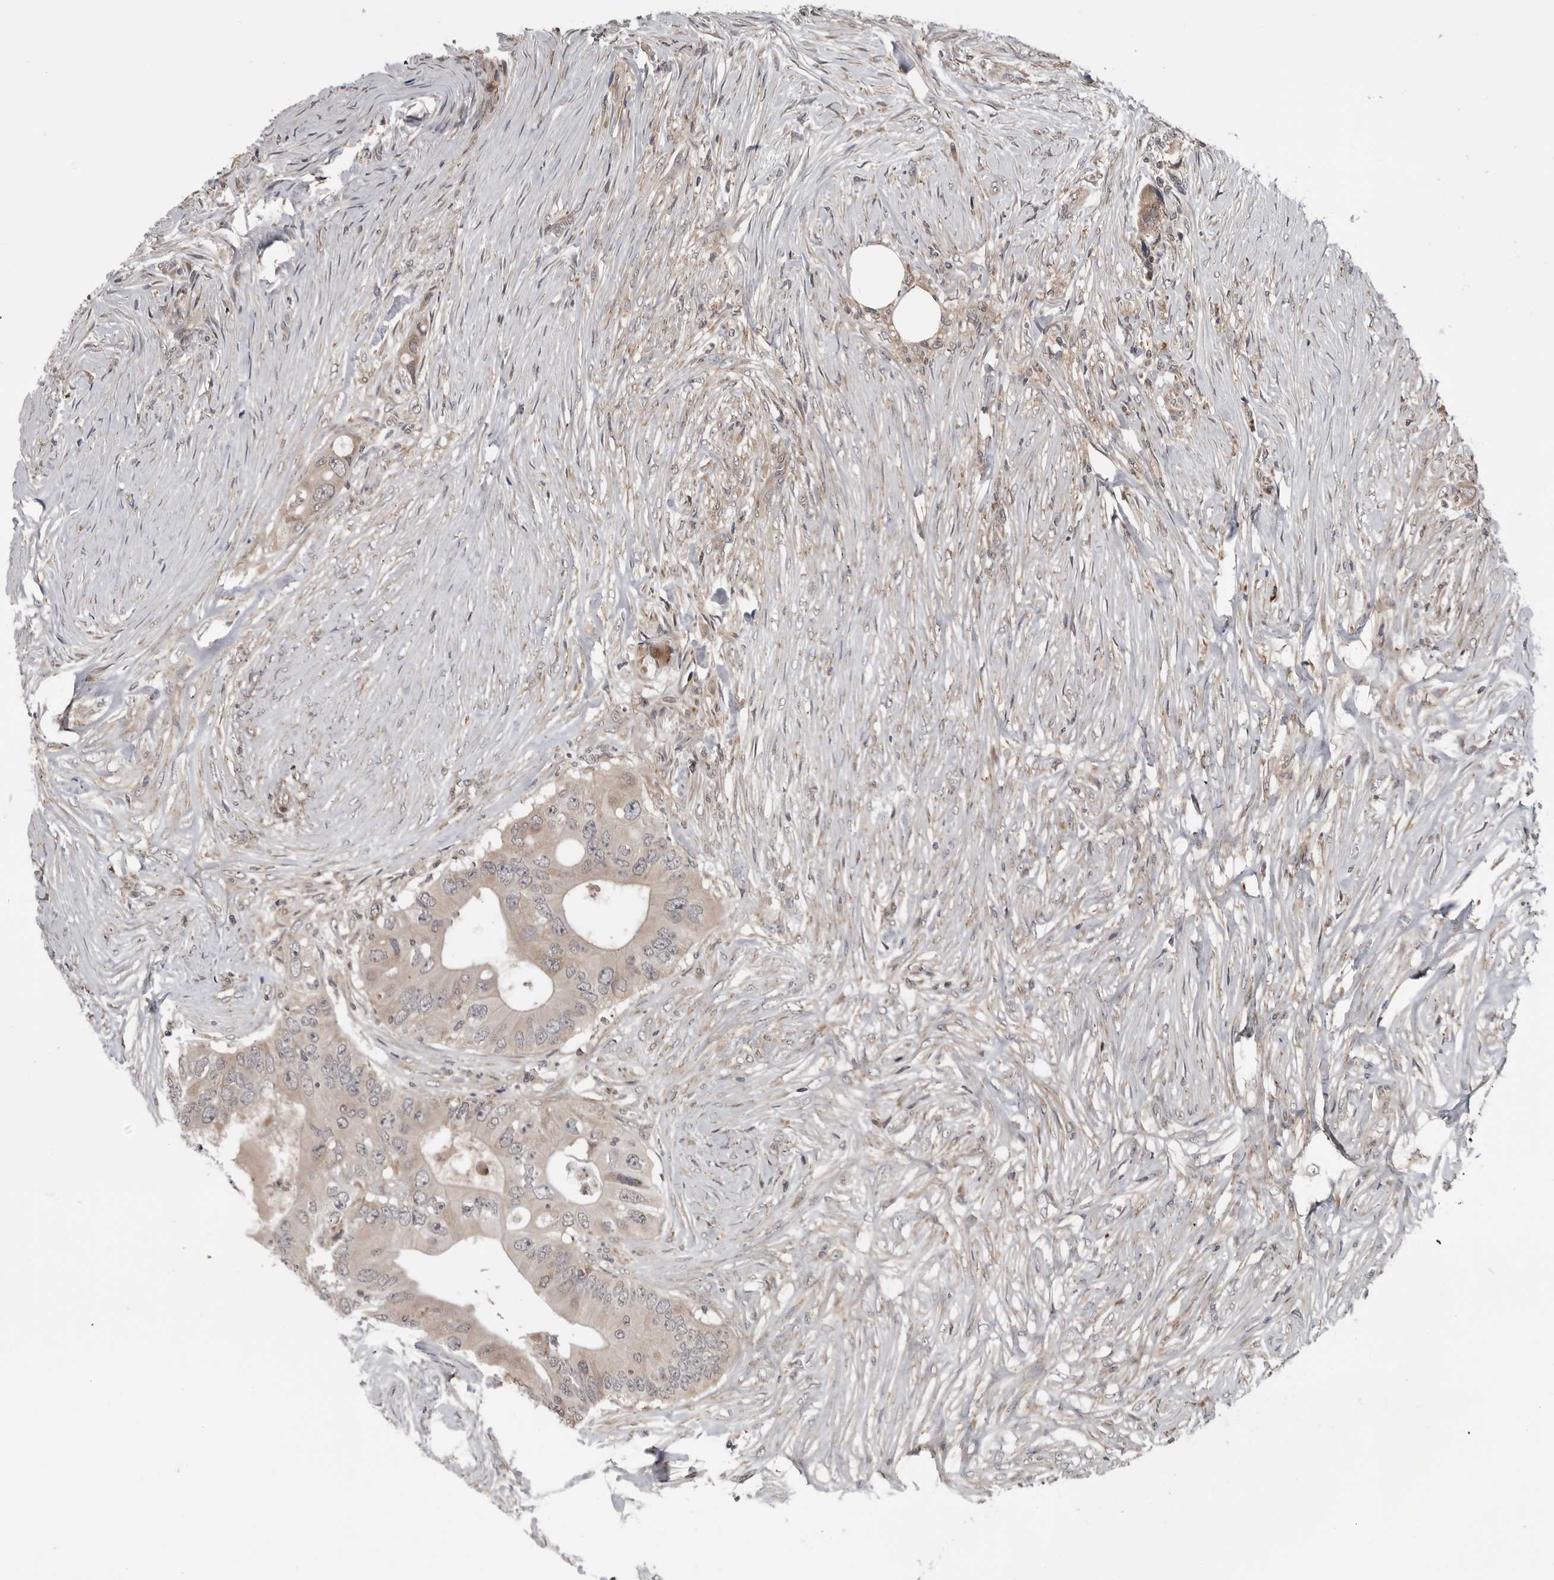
{"staining": {"intensity": "moderate", "quantity": "<25%", "location": "cytoplasmic/membranous"}, "tissue": "colorectal cancer", "cell_type": "Tumor cells", "image_type": "cancer", "snomed": [{"axis": "morphology", "description": "Adenocarcinoma, NOS"}, {"axis": "topography", "description": "Colon"}], "caption": "Protein expression by immunohistochemistry (IHC) exhibits moderate cytoplasmic/membranous expression in about <25% of tumor cells in colorectal adenocarcinoma. The protein of interest is stained brown, and the nuclei are stained in blue (DAB IHC with brightfield microscopy, high magnification).", "gene": "FAAP100", "patient": {"sex": "male", "age": 71}}